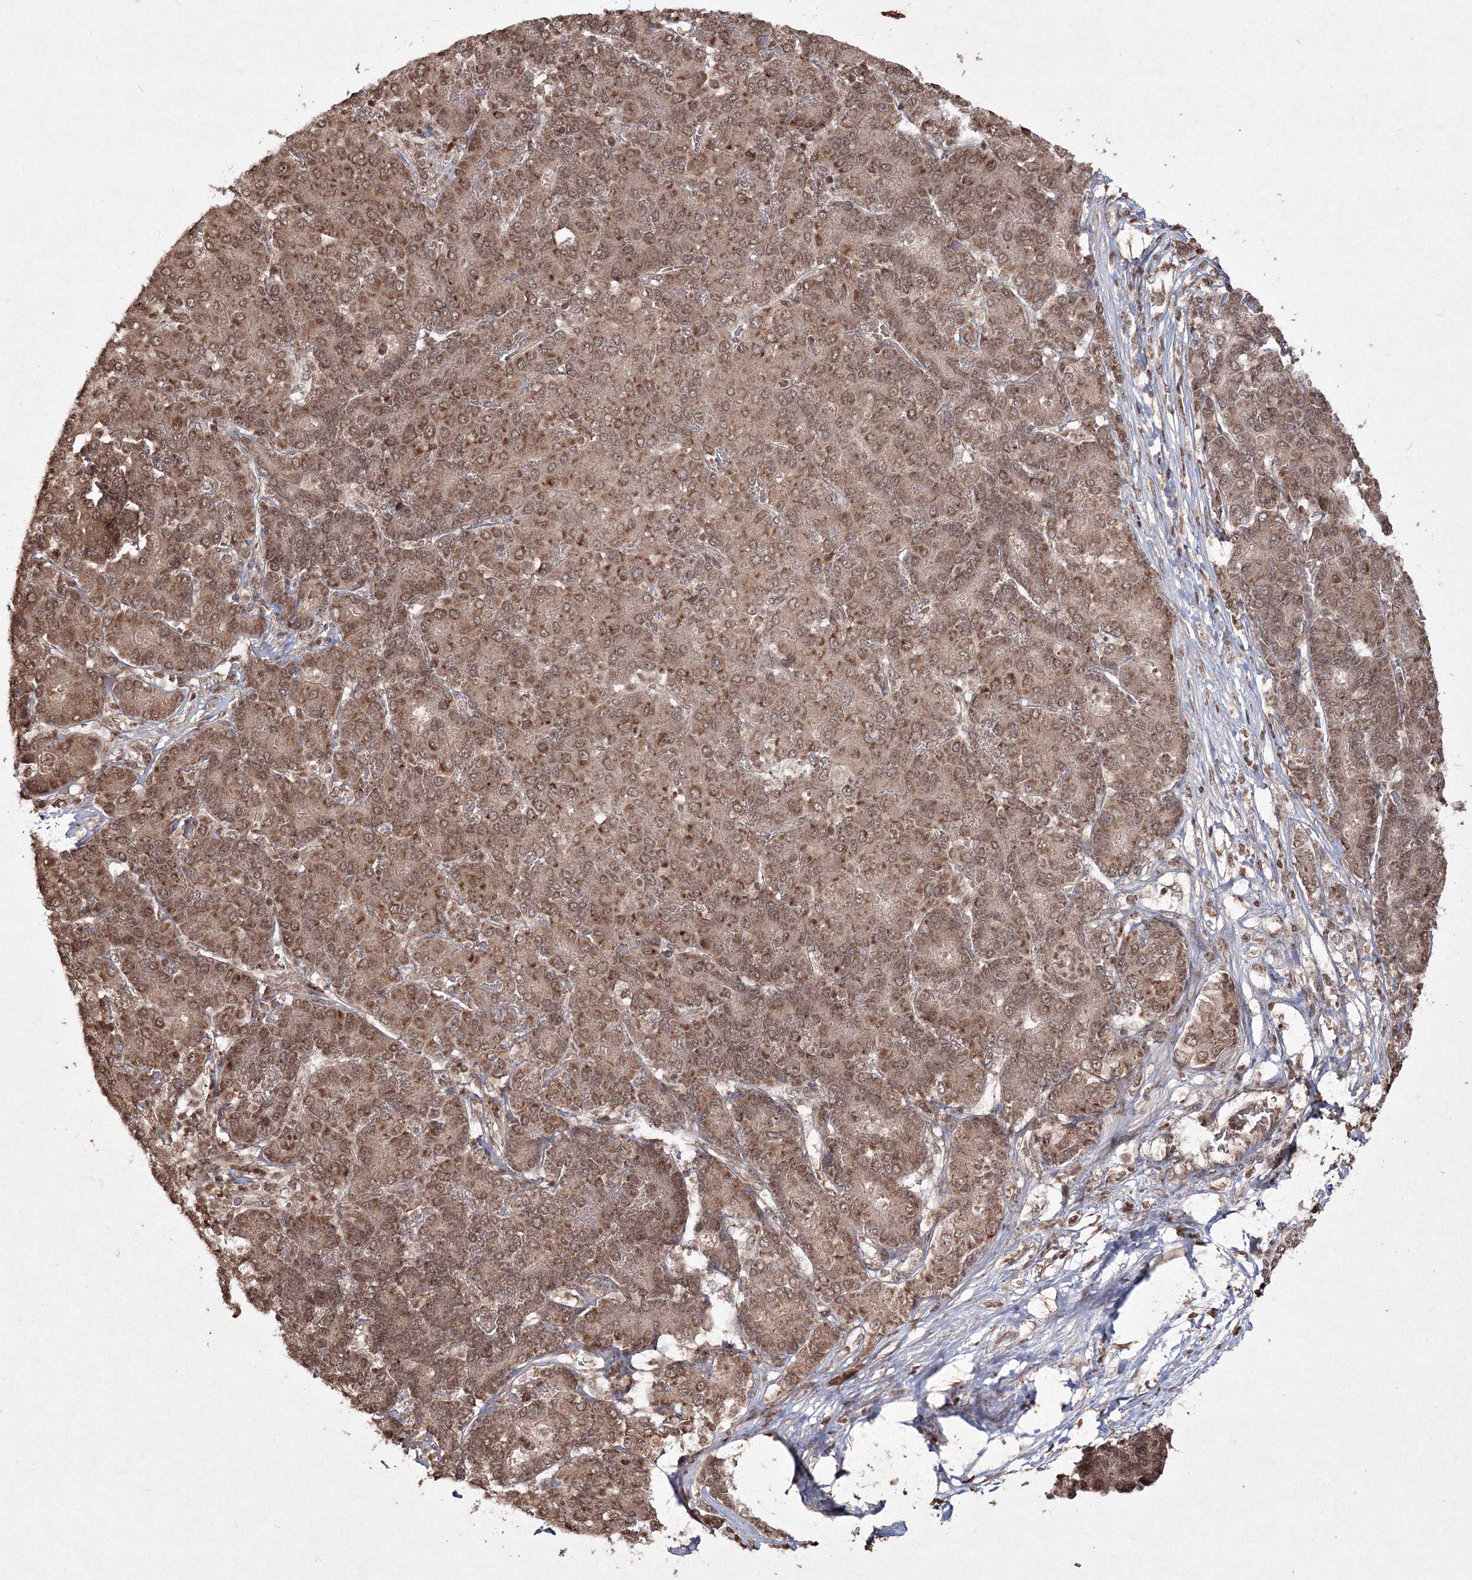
{"staining": {"intensity": "moderate", "quantity": ">75%", "location": "cytoplasmic/membranous,nuclear"}, "tissue": "liver cancer", "cell_type": "Tumor cells", "image_type": "cancer", "snomed": [{"axis": "morphology", "description": "Carcinoma, Hepatocellular, NOS"}, {"axis": "topography", "description": "Liver"}], "caption": "High-power microscopy captured an IHC image of liver cancer (hepatocellular carcinoma), revealing moderate cytoplasmic/membranous and nuclear positivity in about >75% of tumor cells.", "gene": "PEX13", "patient": {"sex": "male", "age": 65}}